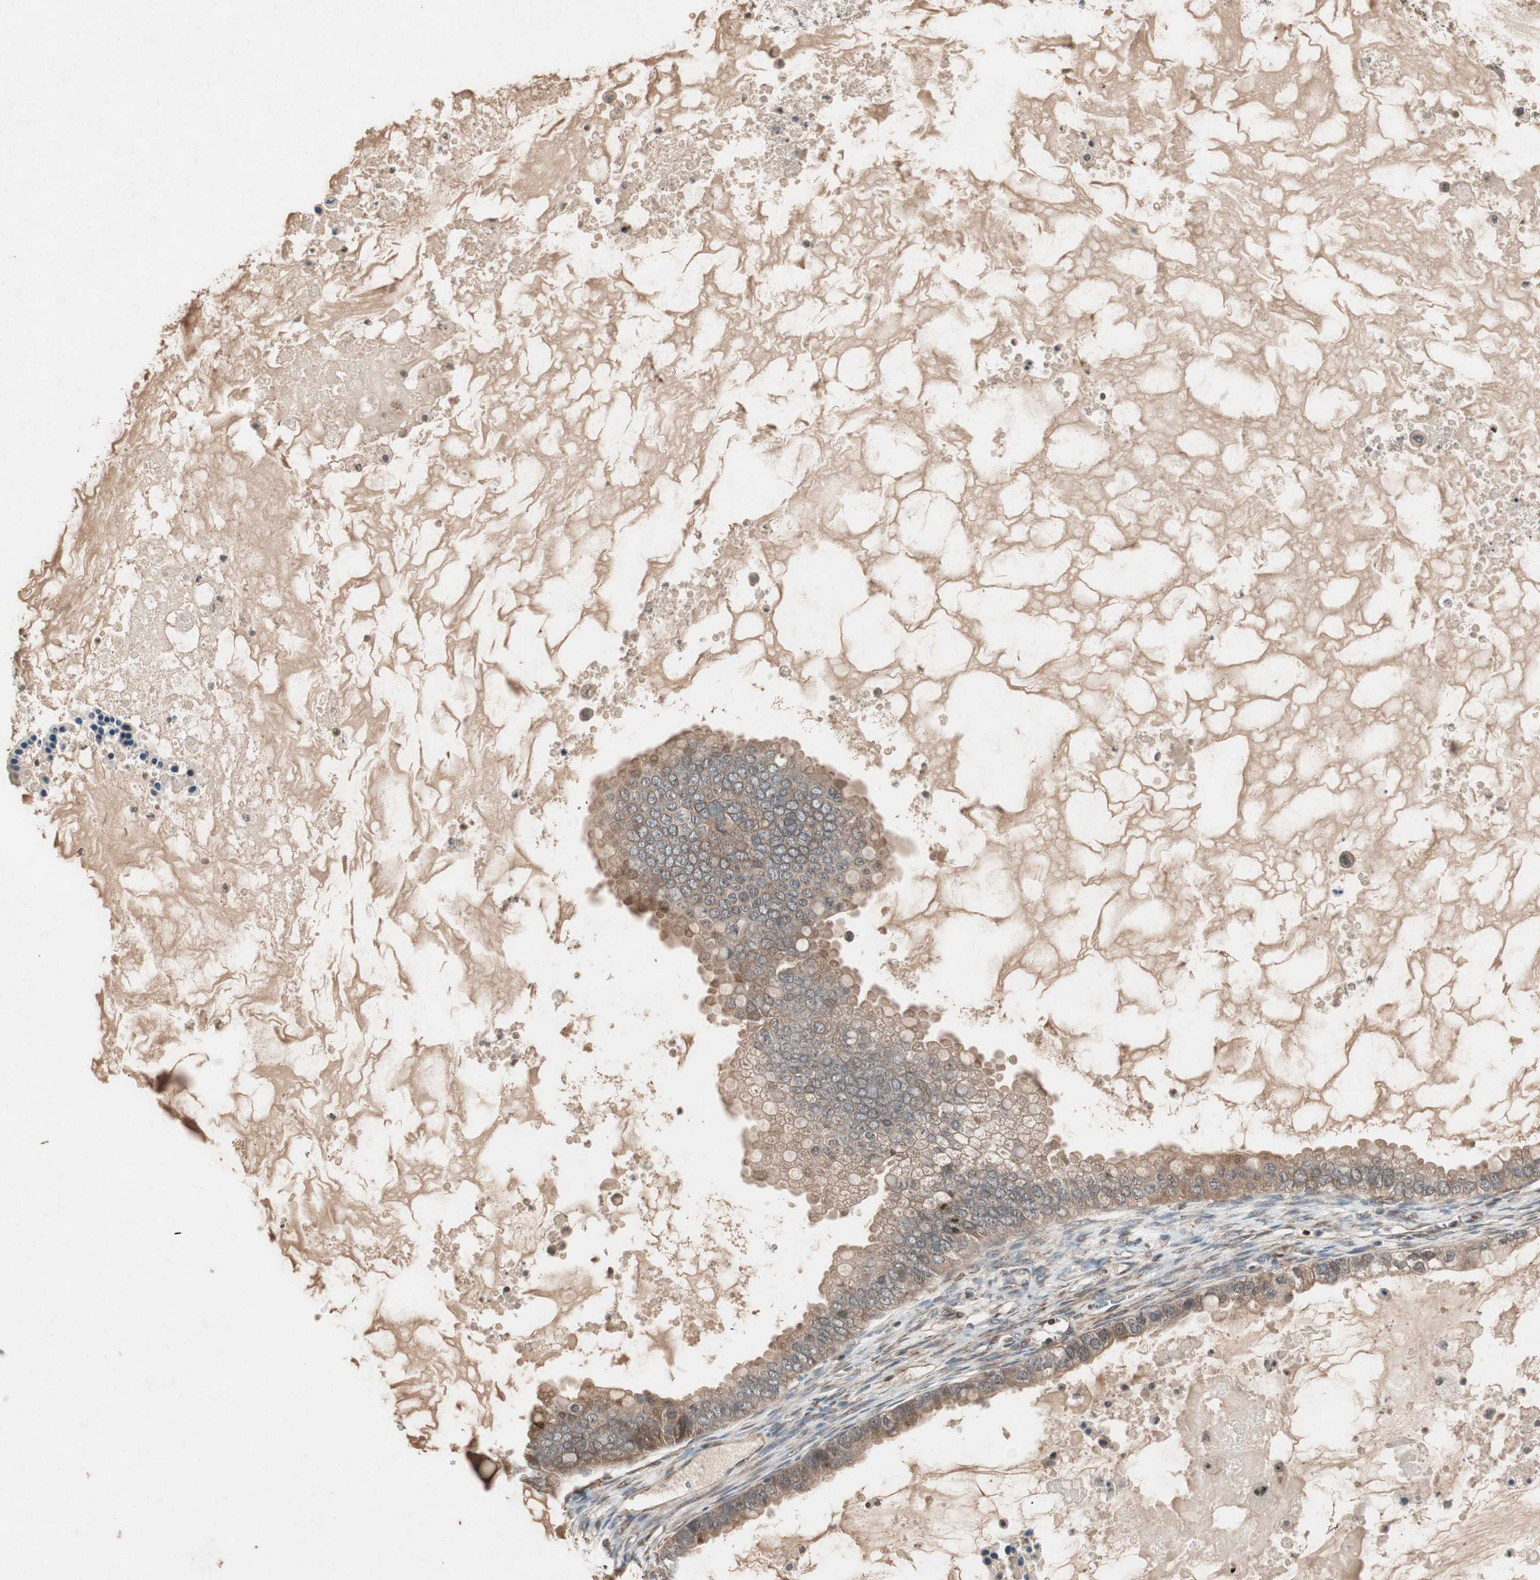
{"staining": {"intensity": "weak", "quantity": "25%-75%", "location": "cytoplasmic/membranous"}, "tissue": "ovarian cancer", "cell_type": "Tumor cells", "image_type": "cancer", "snomed": [{"axis": "morphology", "description": "Cystadenocarcinoma, mucinous, NOS"}, {"axis": "topography", "description": "Ovary"}], "caption": "Protein analysis of ovarian cancer tissue displays weak cytoplasmic/membranous positivity in about 25%-75% of tumor cells.", "gene": "IRS1", "patient": {"sex": "female", "age": 80}}